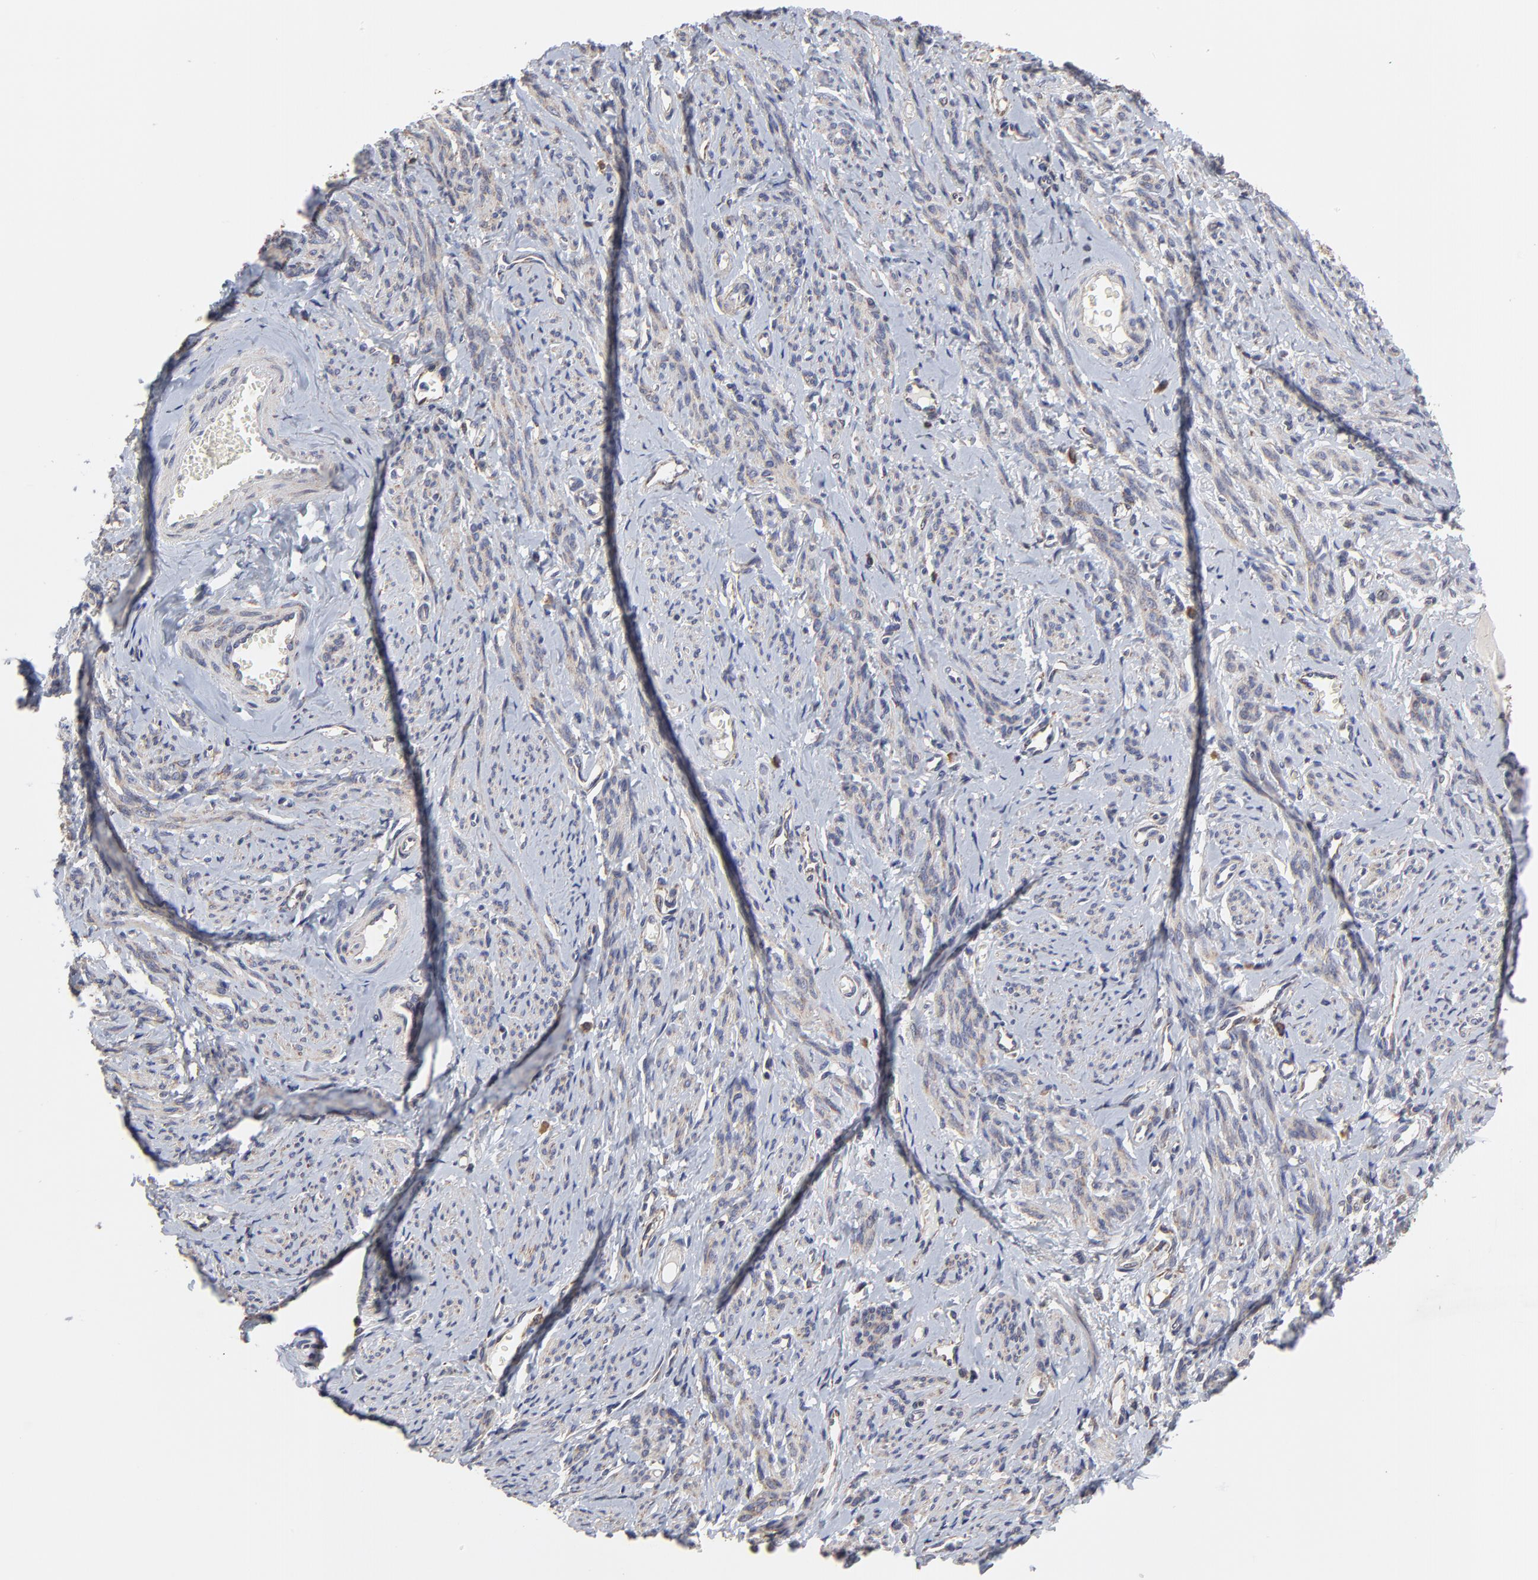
{"staining": {"intensity": "negative", "quantity": "none", "location": "none"}, "tissue": "smooth muscle", "cell_type": "Smooth muscle cells", "image_type": "normal", "snomed": [{"axis": "morphology", "description": "Normal tissue, NOS"}, {"axis": "topography", "description": "Cervix"}, {"axis": "topography", "description": "Endometrium"}], "caption": "There is no significant staining in smooth muscle cells of smooth muscle. (DAB (3,3'-diaminobenzidine) immunohistochemistry with hematoxylin counter stain).", "gene": "ZNF550", "patient": {"sex": "female", "age": 65}}